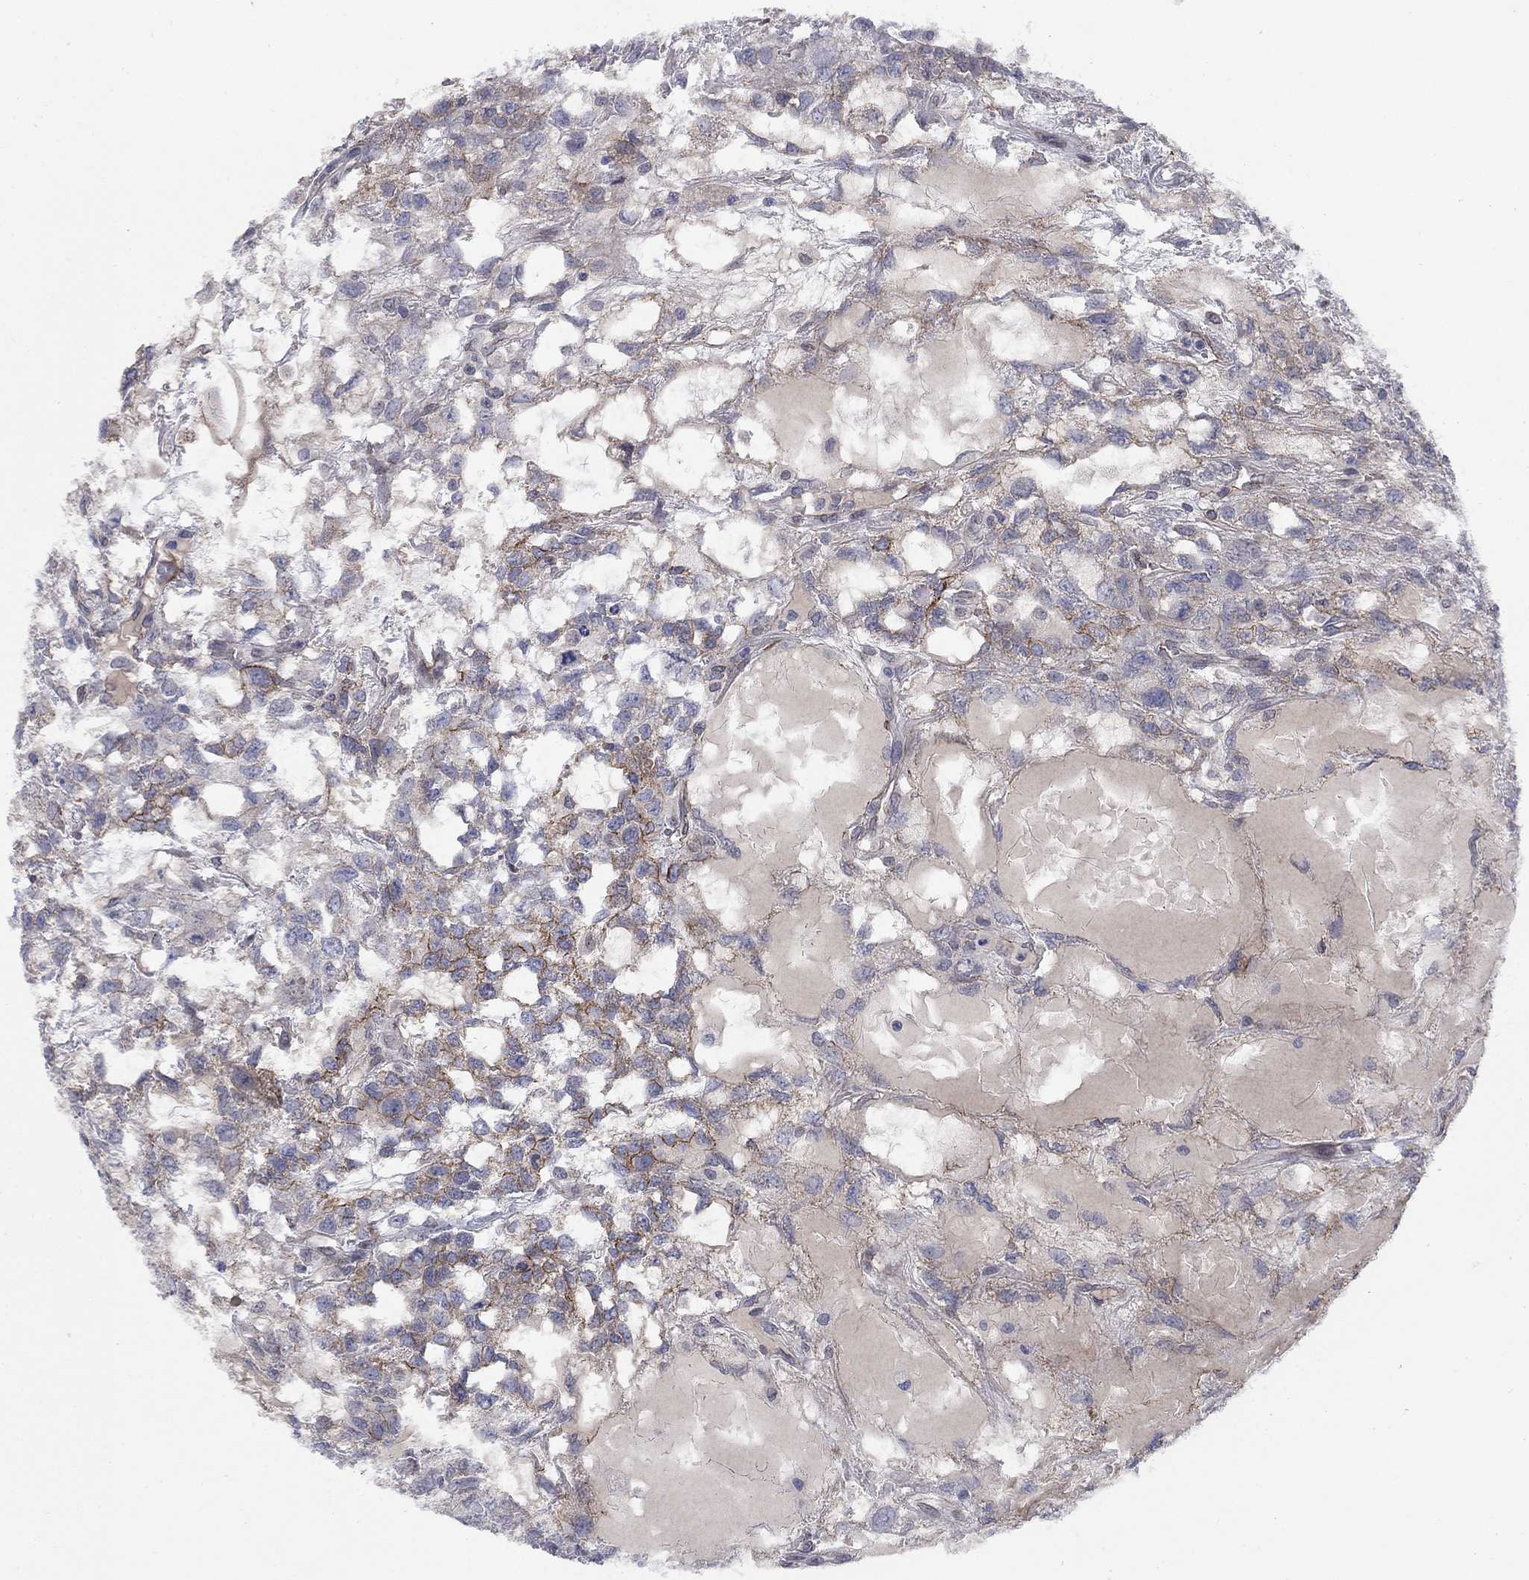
{"staining": {"intensity": "moderate", "quantity": "<25%", "location": "cytoplasmic/membranous"}, "tissue": "testis cancer", "cell_type": "Tumor cells", "image_type": "cancer", "snomed": [{"axis": "morphology", "description": "Seminoma, NOS"}, {"axis": "topography", "description": "Testis"}], "caption": "The image shows a brown stain indicating the presence of a protein in the cytoplasmic/membranous of tumor cells in seminoma (testis).", "gene": "EMC9", "patient": {"sex": "male", "age": 52}}